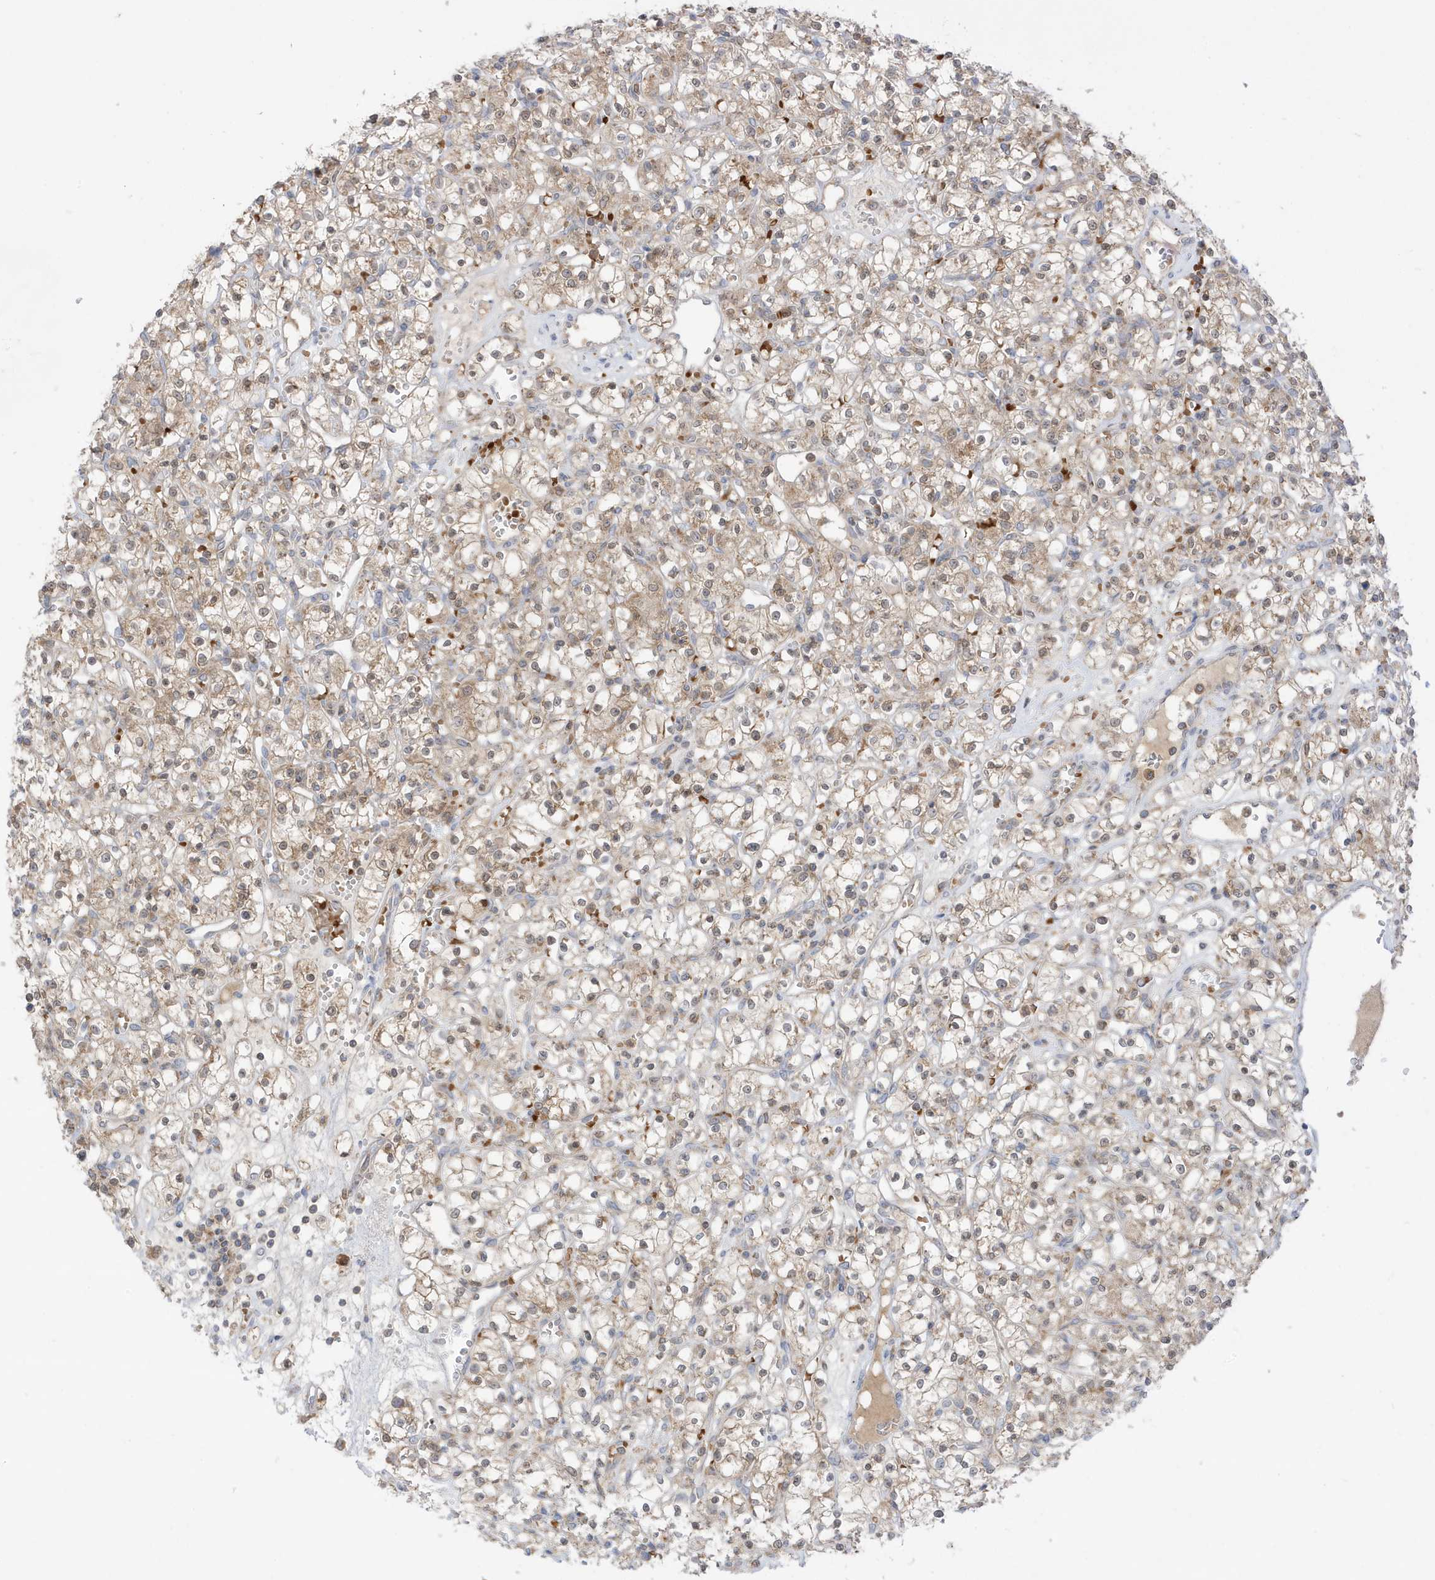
{"staining": {"intensity": "moderate", "quantity": "<25%", "location": "cytoplasmic/membranous"}, "tissue": "renal cancer", "cell_type": "Tumor cells", "image_type": "cancer", "snomed": [{"axis": "morphology", "description": "Adenocarcinoma, NOS"}, {"axis": "topography", "description": "Kidney"}], "caption": "Adenocarcinoma (renal) tissue shows moderate cytoplasmic/membranous expression in about <25% of tumor cells, visualized by immunohistochemistry.", "gene": "NPPC", "patient": {"sex": "female", "age": 59}}